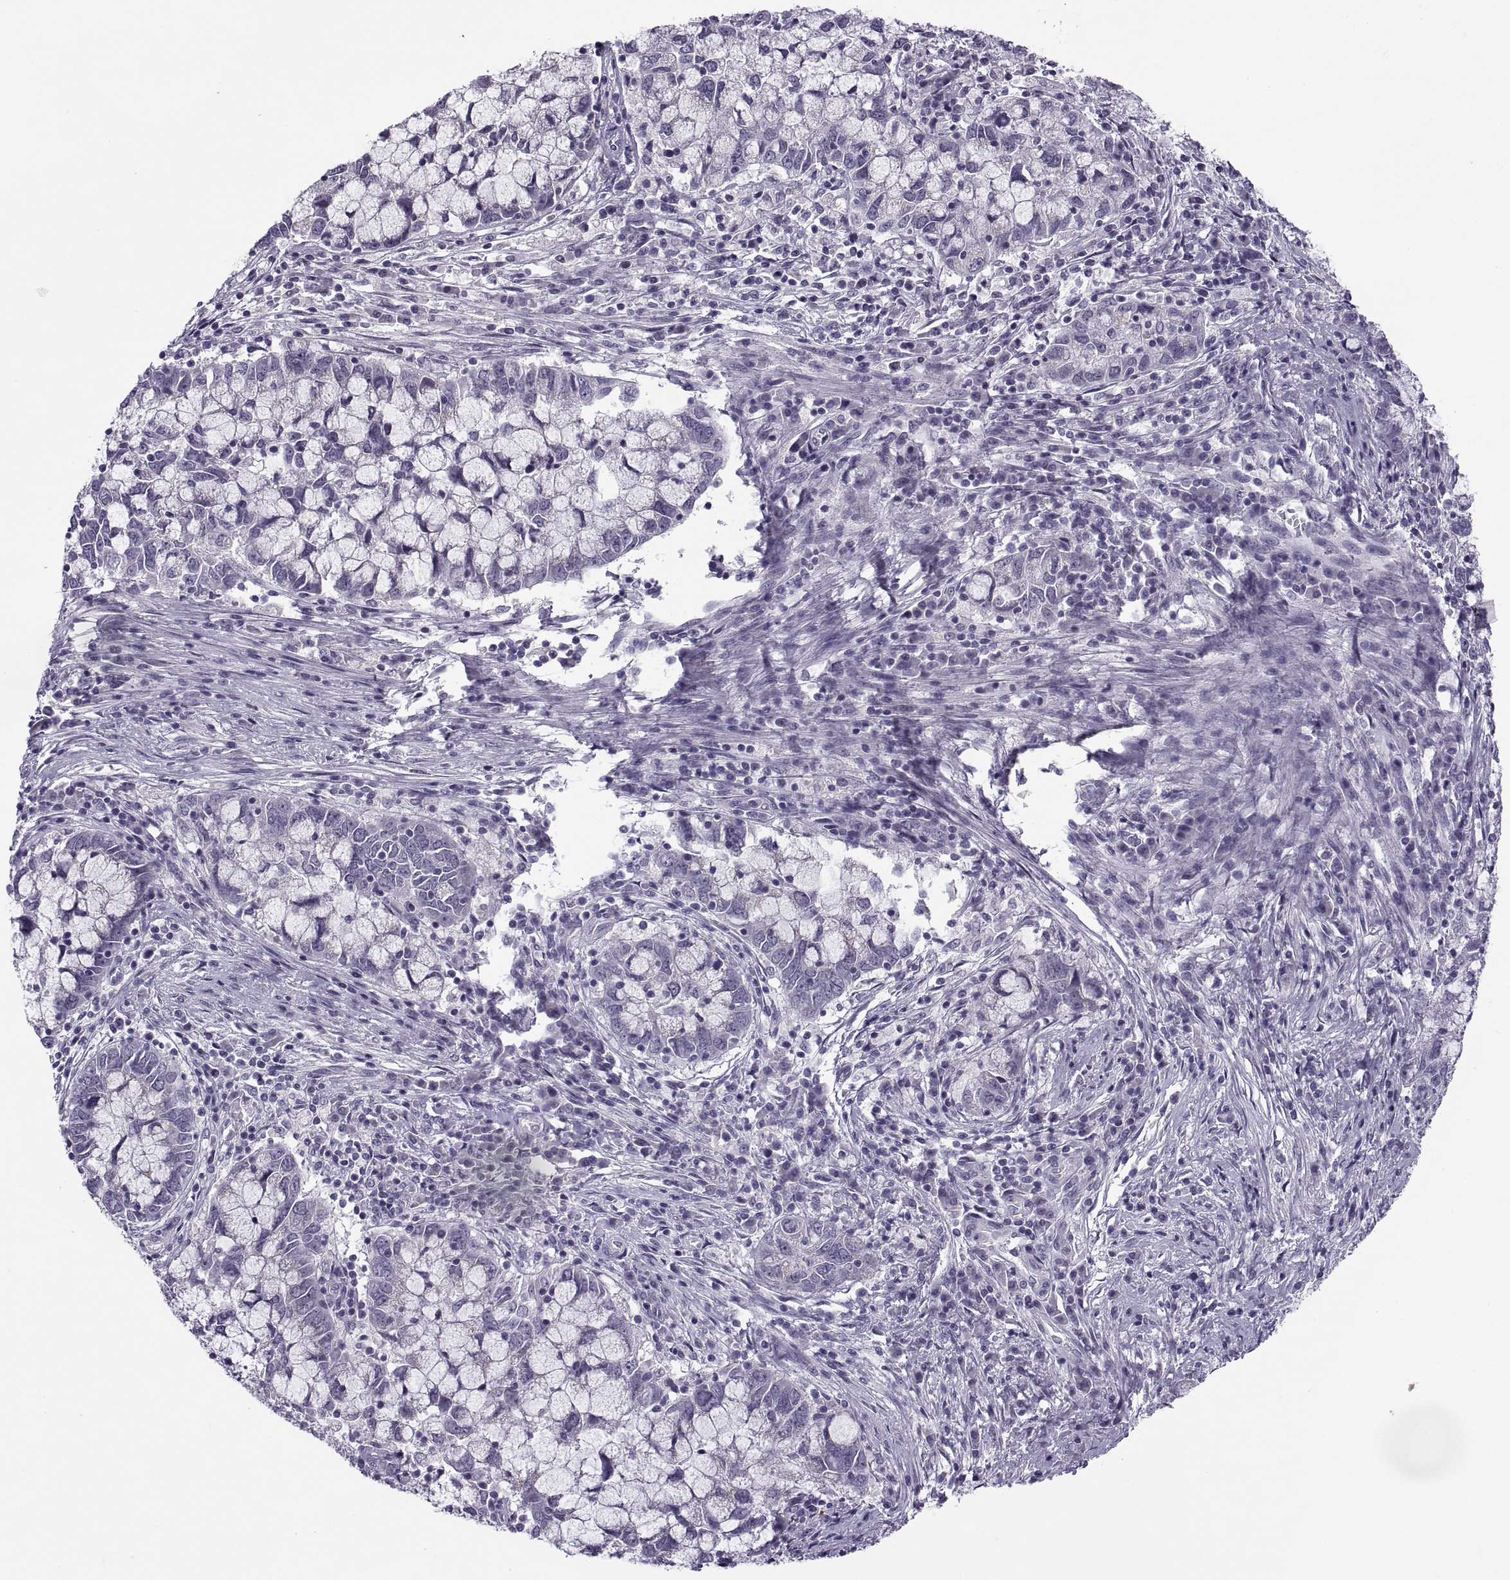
{"staining": {"intensity": "negative", "quantity": "none", "location": "none"}, "tissue": "cervical cancer", "cell_type": "Tumor cells", "image_type": "cancer", "snomed": [{"axis": "morphology", "description": "Adenocarcinoma, NOS"}, {"axis": "topography", "description": "Cervix"}], "caption": "IHC micrograph of human cervical cancer stained for a protein (brown), which displays no positivity in tumor cells.", "gene": "MAGEB1", "patient": {"sex": "female", "age": 40}}